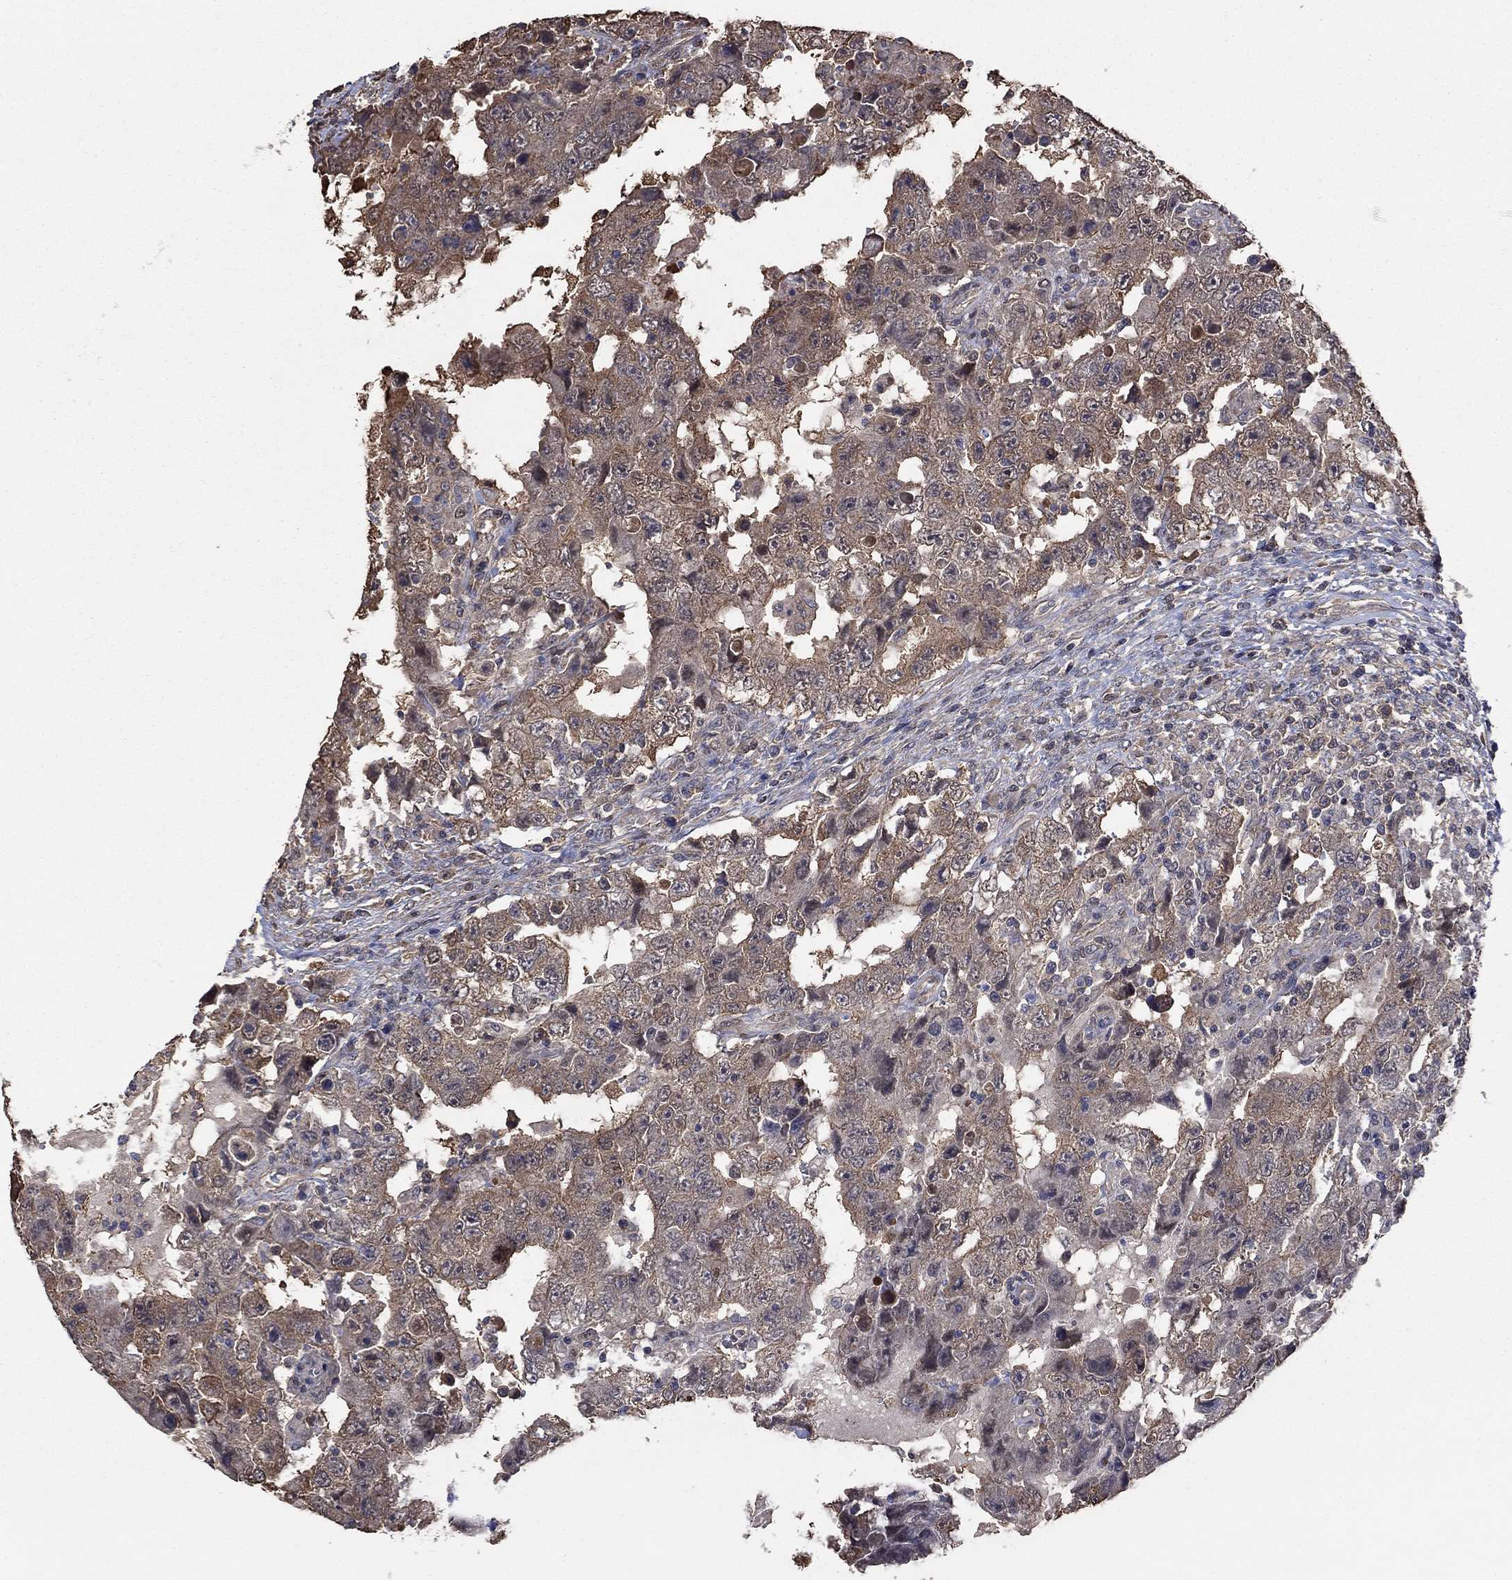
{"staining": {"intensity": "moderate", "quantity": "25%-75%", "location": "cytoplasmic/membranous"}, "tissue": "testis cancer", "cell_type": "Tumor cells", "image_type": "cancer", "snomed": [{"axis": "morphology", "description": "Carcinoma, Embryonal, NOS"}, {"axis": "topography", "description": "Testis"}], "caption": "Testis cancer stained for a protein (brown) demonstrates moderate cytoplasmic/membranous positive expression in about 25%-75% of tumor cells.", "gene": "RNF114", "patient": {"sex": "male", "age": 26}}